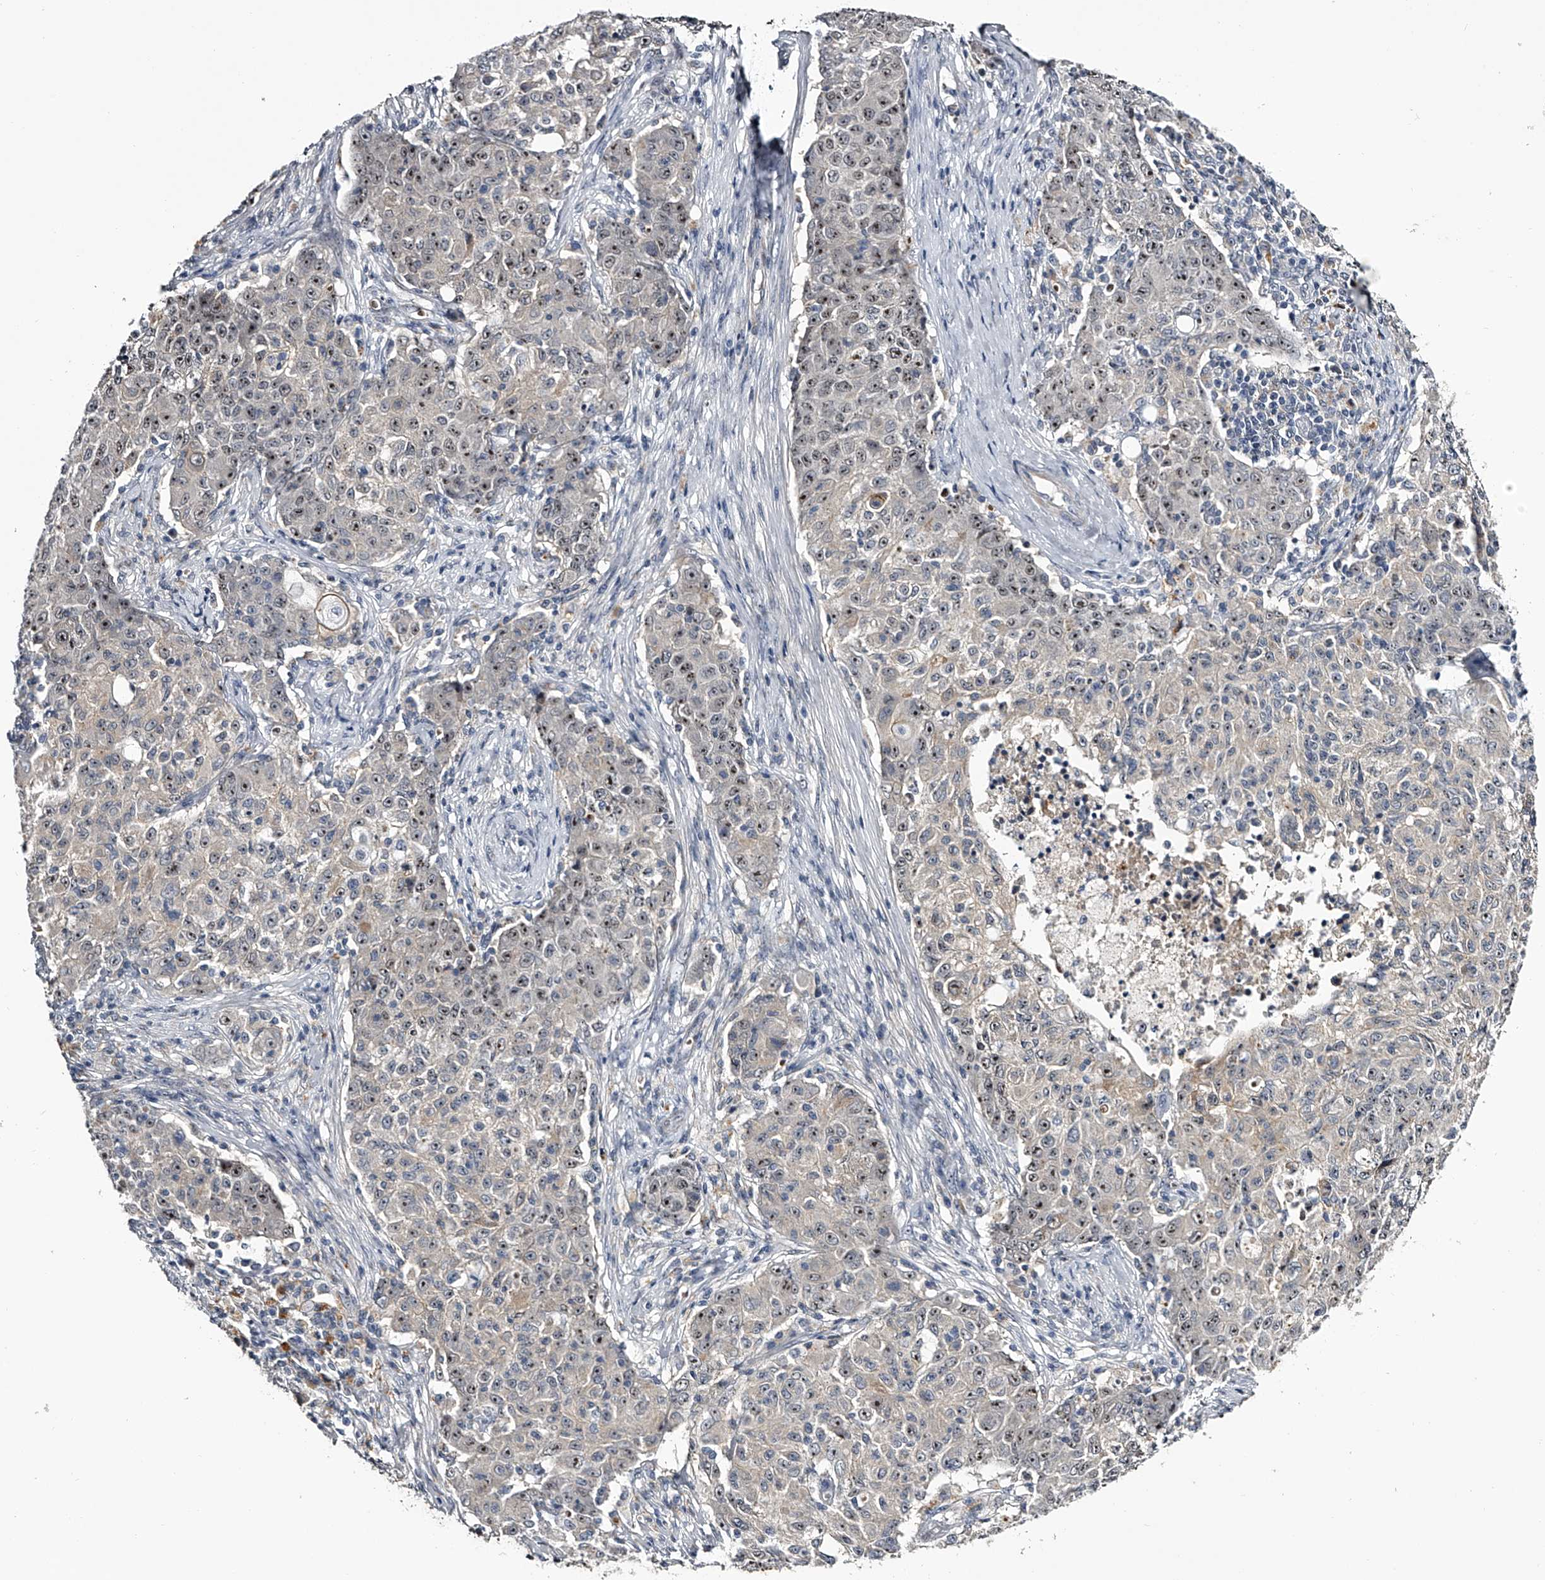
{"staining": {"intensity": "moderate", "quantity": "25%-75%", "location": "nuclear"}, "tissue": "ovarian cancer", "cell_type": "Tumor cells", "image_type": "cancer", "snomed": [{"axis": "morphology", "description": "Carcinoma, endometroid"}, {"axis": "topography", "description": "Ovary"}], "caption": "This photomicrograph exhibits endometroid carcinoma (ovarian) stained with immunohistochemistry (IHC) to label a protein in brown. The nuclear of tumor cells show moderate positivity for the protein. Nuclei are counter-stained blue.", "gene": "MDN1", "patient": {"sex": "female", "age": 42}}